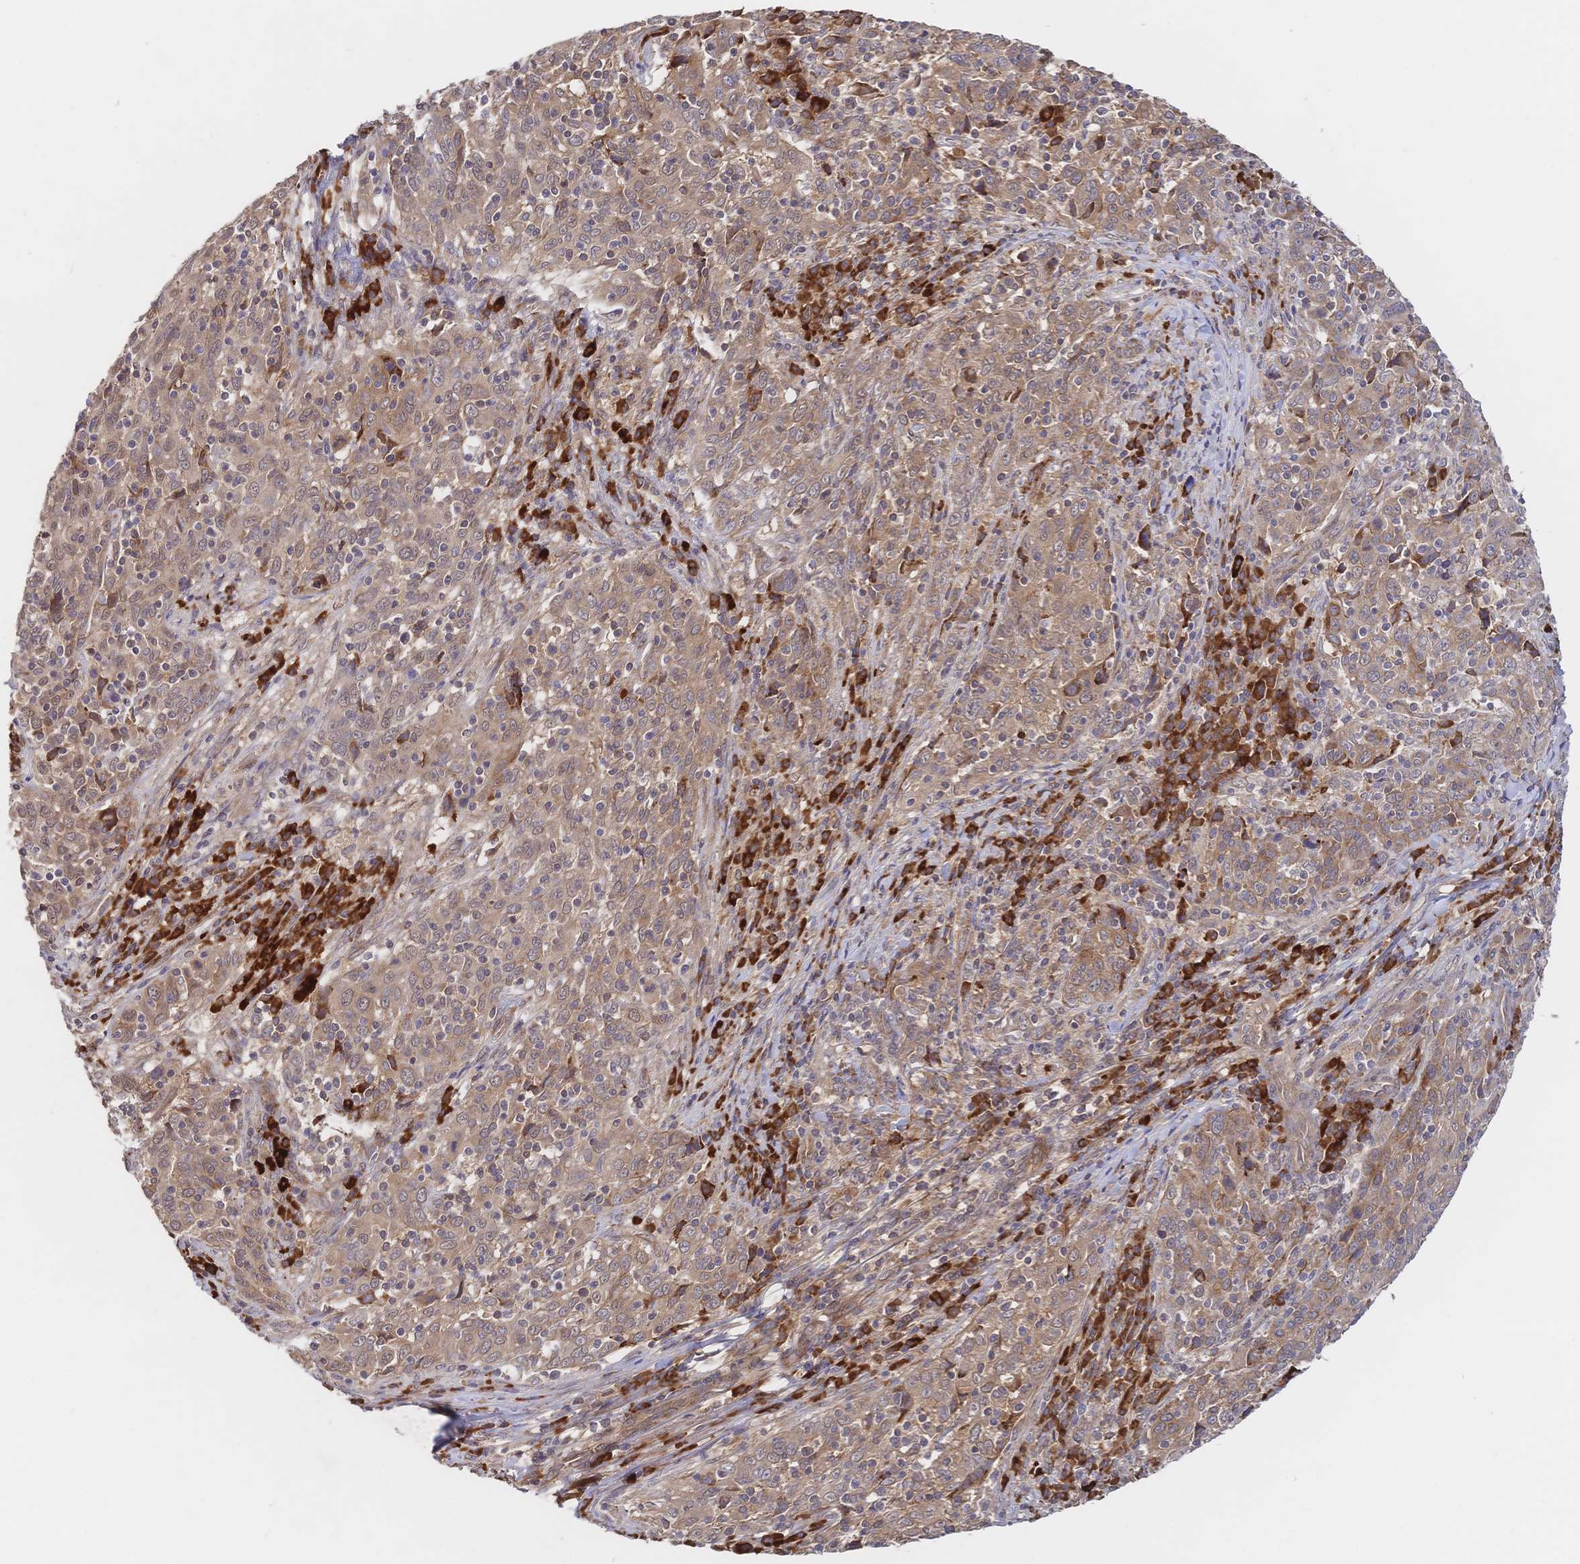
{"staining": {"intensity": "moderate", "quantity": ">75%", "location": "cytoplasmic/membranous"}, "tissue": "cervical cancer", "cell_type": "Tumor cells", "image_type": "cancer", "snomed": [{"axis": "morphology", "description": "Squamous cell carcinoma, NOS"}, {"axis": "topography", "description": "Cervix"}], "caption": "IHC staining of squamous cell carcinoma (cervical), which exhibits medium levels of moderate cytoplasmic/membranous expression in about >75% of tumor cells indicating moderate cytoplasmic/membranous protein staining. The staining was performed using DAB (3,3'-diaminobenzidine) (brown) for protein detection and nuclei were counterstained in hematoxylin (blue).", "gene": "LMO4", "patient": {"sex": "female", "age": 46}}